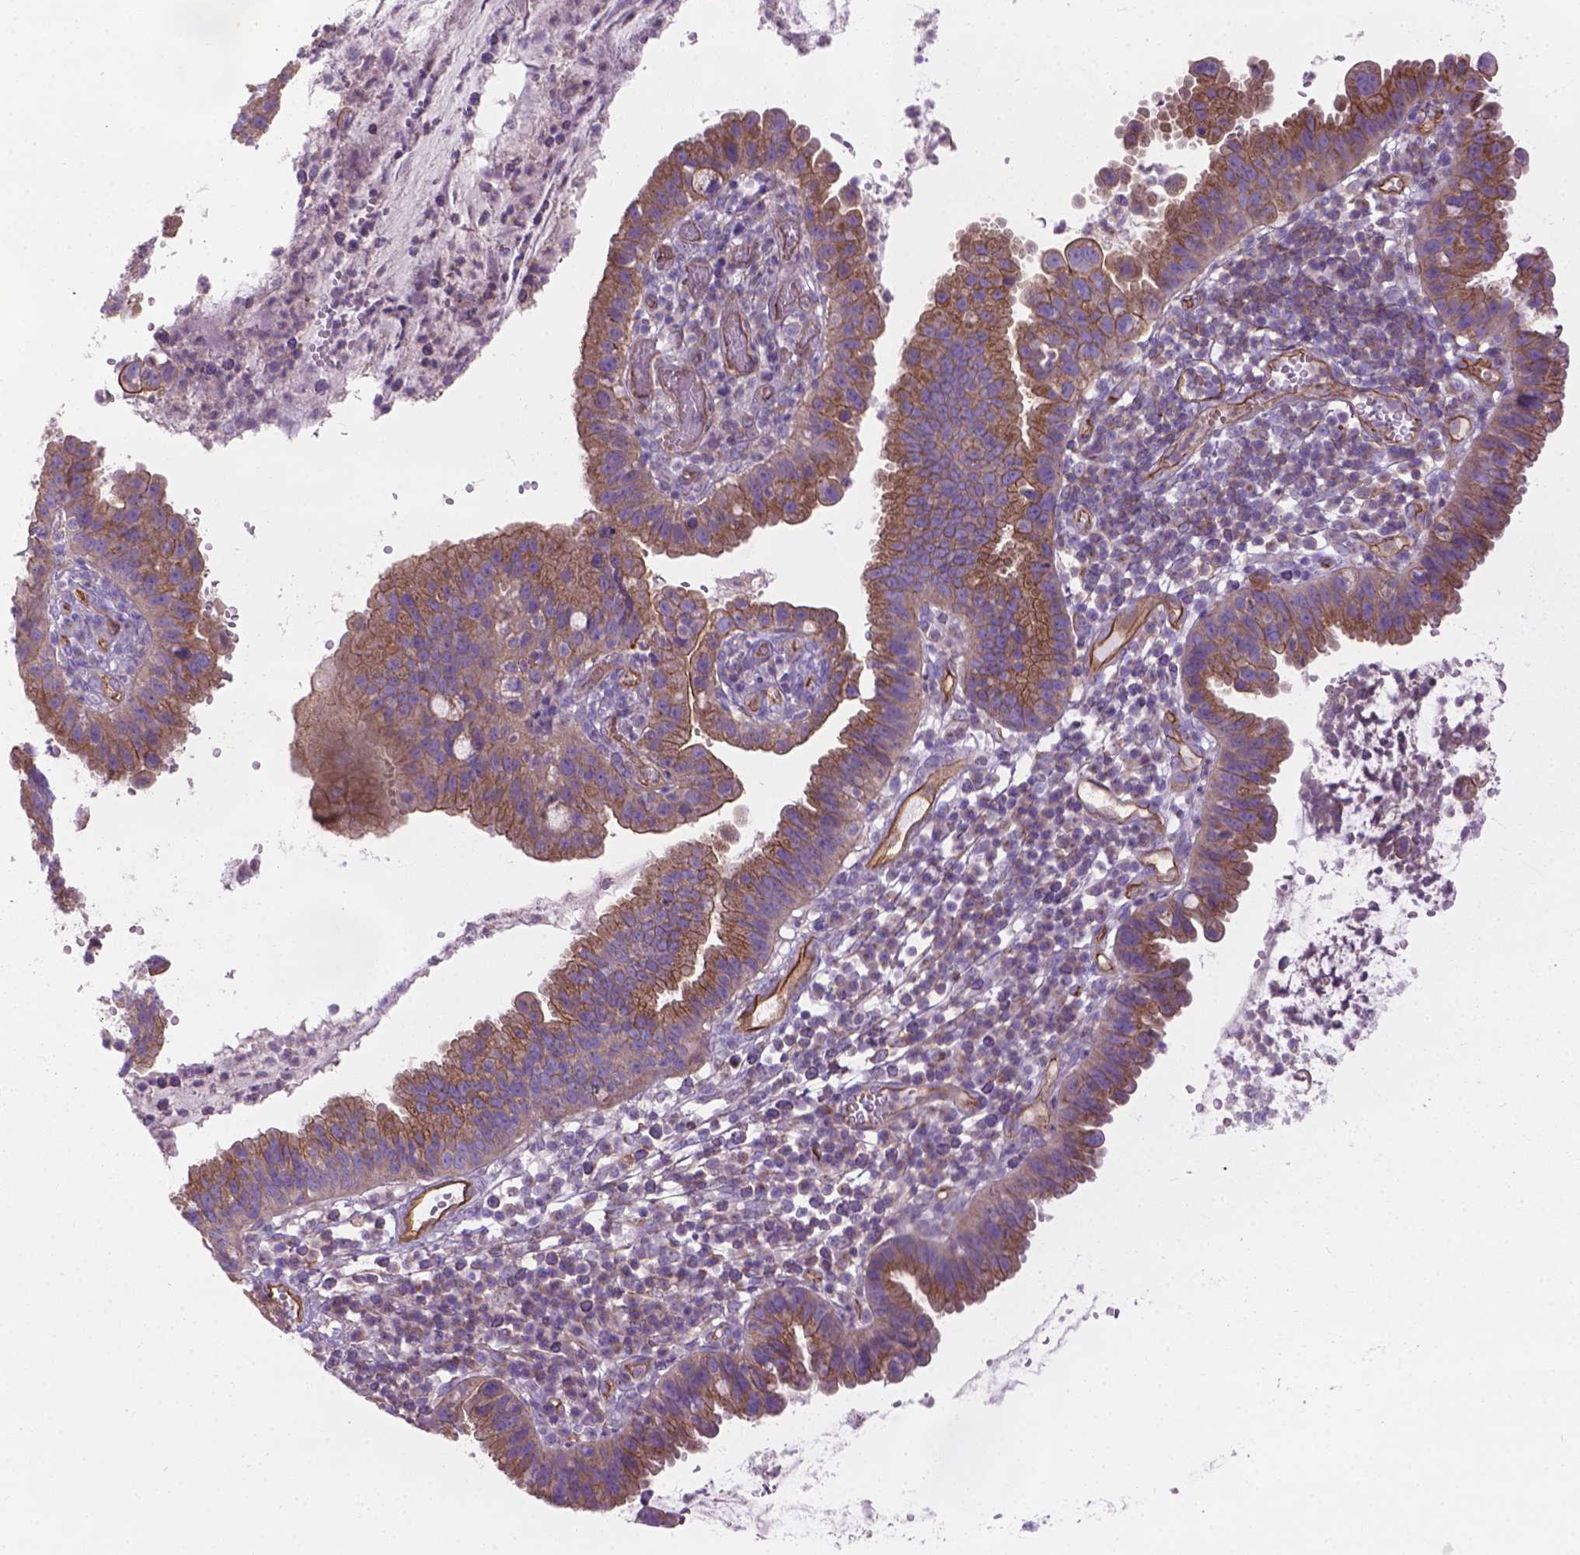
{"staining": {"intensity": "moderate", "quantity": ">75%", "location": "cytoplasmic/membranous"}, "tissue": "cervical cancer", "cell_type": "Tumor cells", "image_type": "cancer", "snomed": [{"axis": "morphology", "description": "Adenocarcinoma, NOS"}, {"axis": "topography", "description": "Cervix"}], "caption": "Immunohistochemistry (DAB) staining of human cervical adenocarcinoma displays moderate cytoplasmic/membranous protein expression in approximately >75% of tumor cells.", "gene": "TENT5A", "patient": {"sex": "female", "age": 34}}